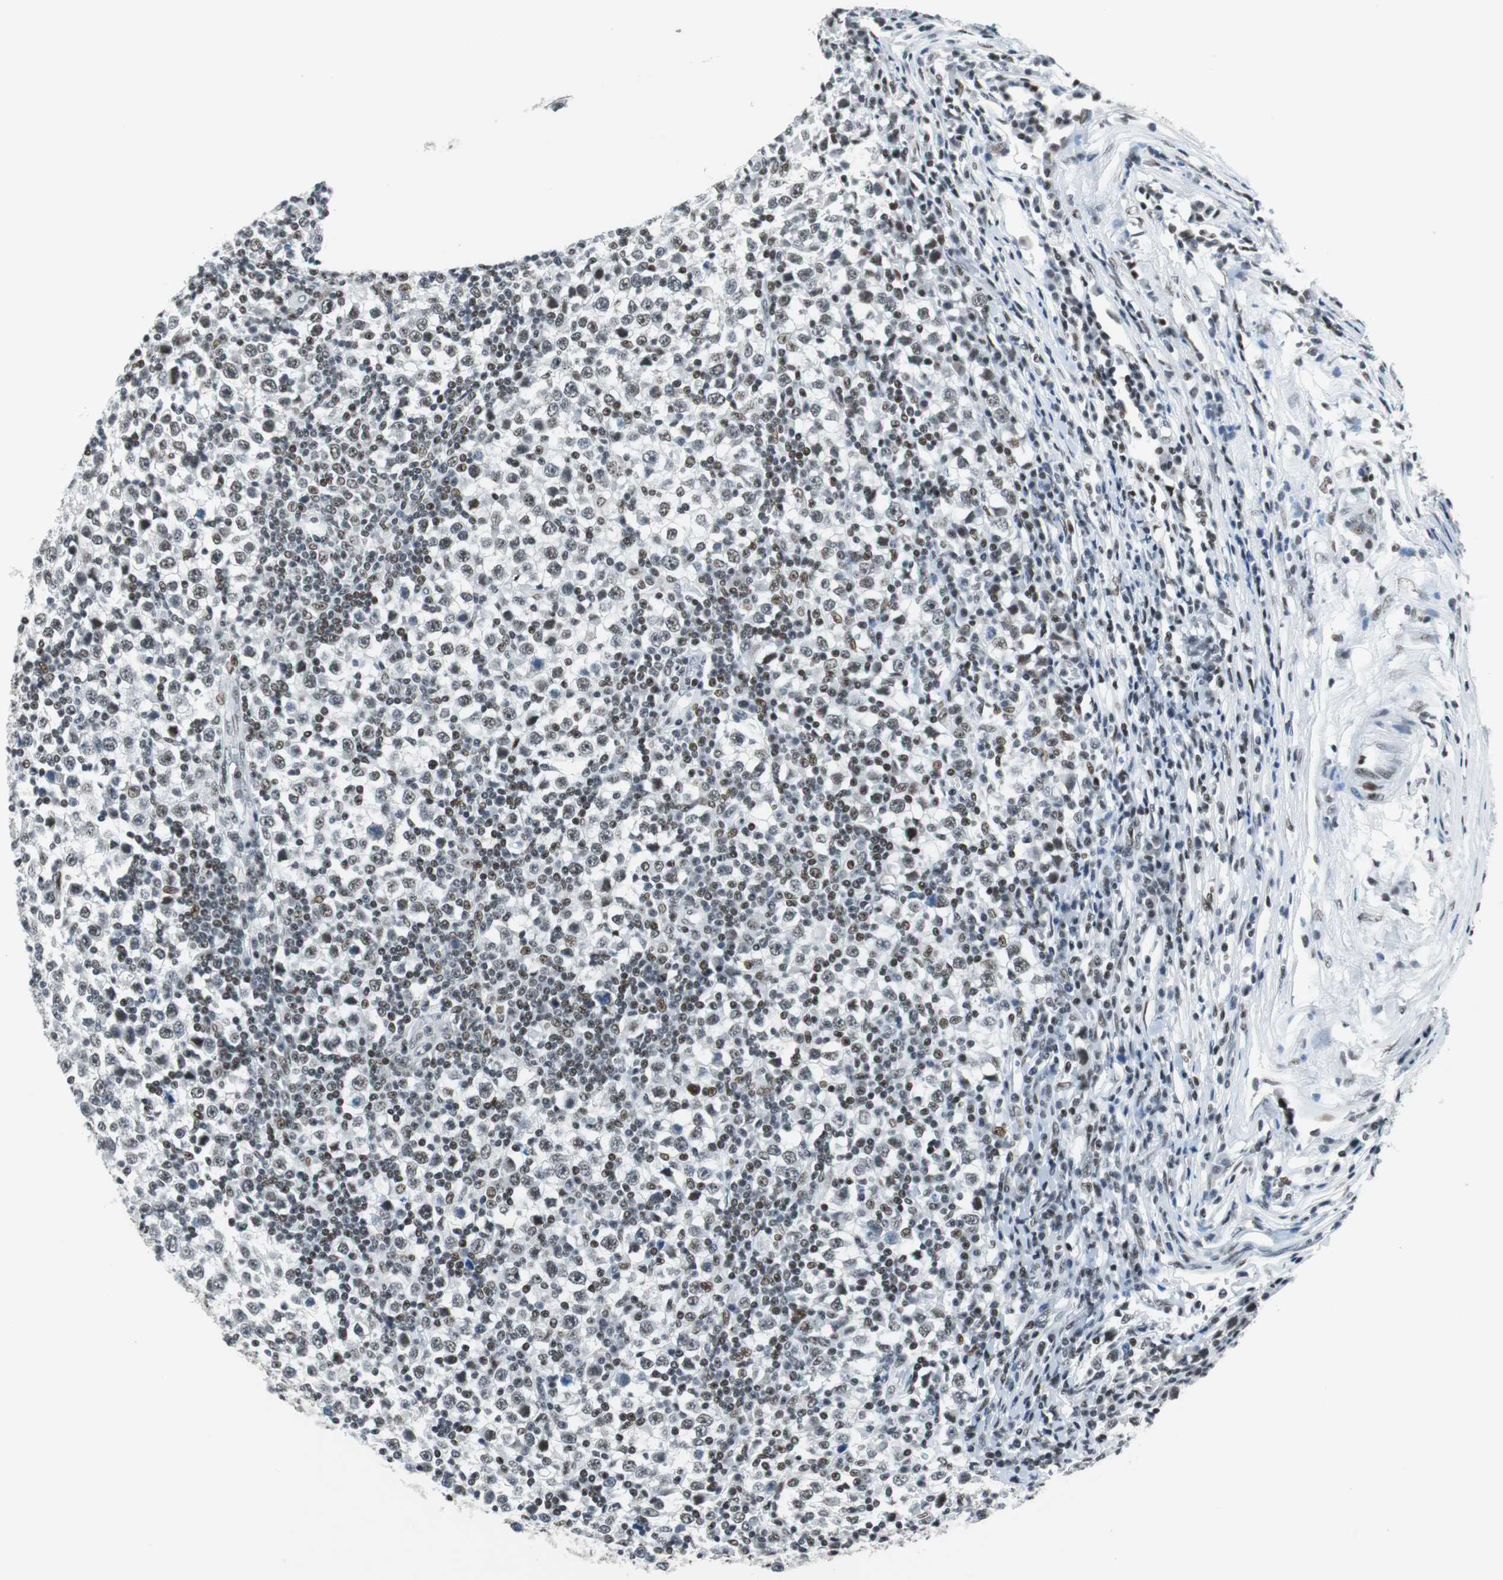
{"staining": {"intensity": "weak", "quantity": "<25%", "location": "nuclear"}, "tissue": "testis cancer", "cell_type": "Tumor cells", "image_type": "cancer", "snomed": [{"axis": "morphology", "description": "Seminoma, NOS"}, {"axis": "topography", "description": "Testis"}], "caption": "An immunohistochemistry image of testis cancer (seminoma) is shown. There is no staining in tumor cells of testis cancer (seminoma). (DAB (3,3'-diaminobenzidine) IHC with hematoxylin counter stain).", "gene": "HDAC3", "patient": {"sex": "male", "age": 65}}